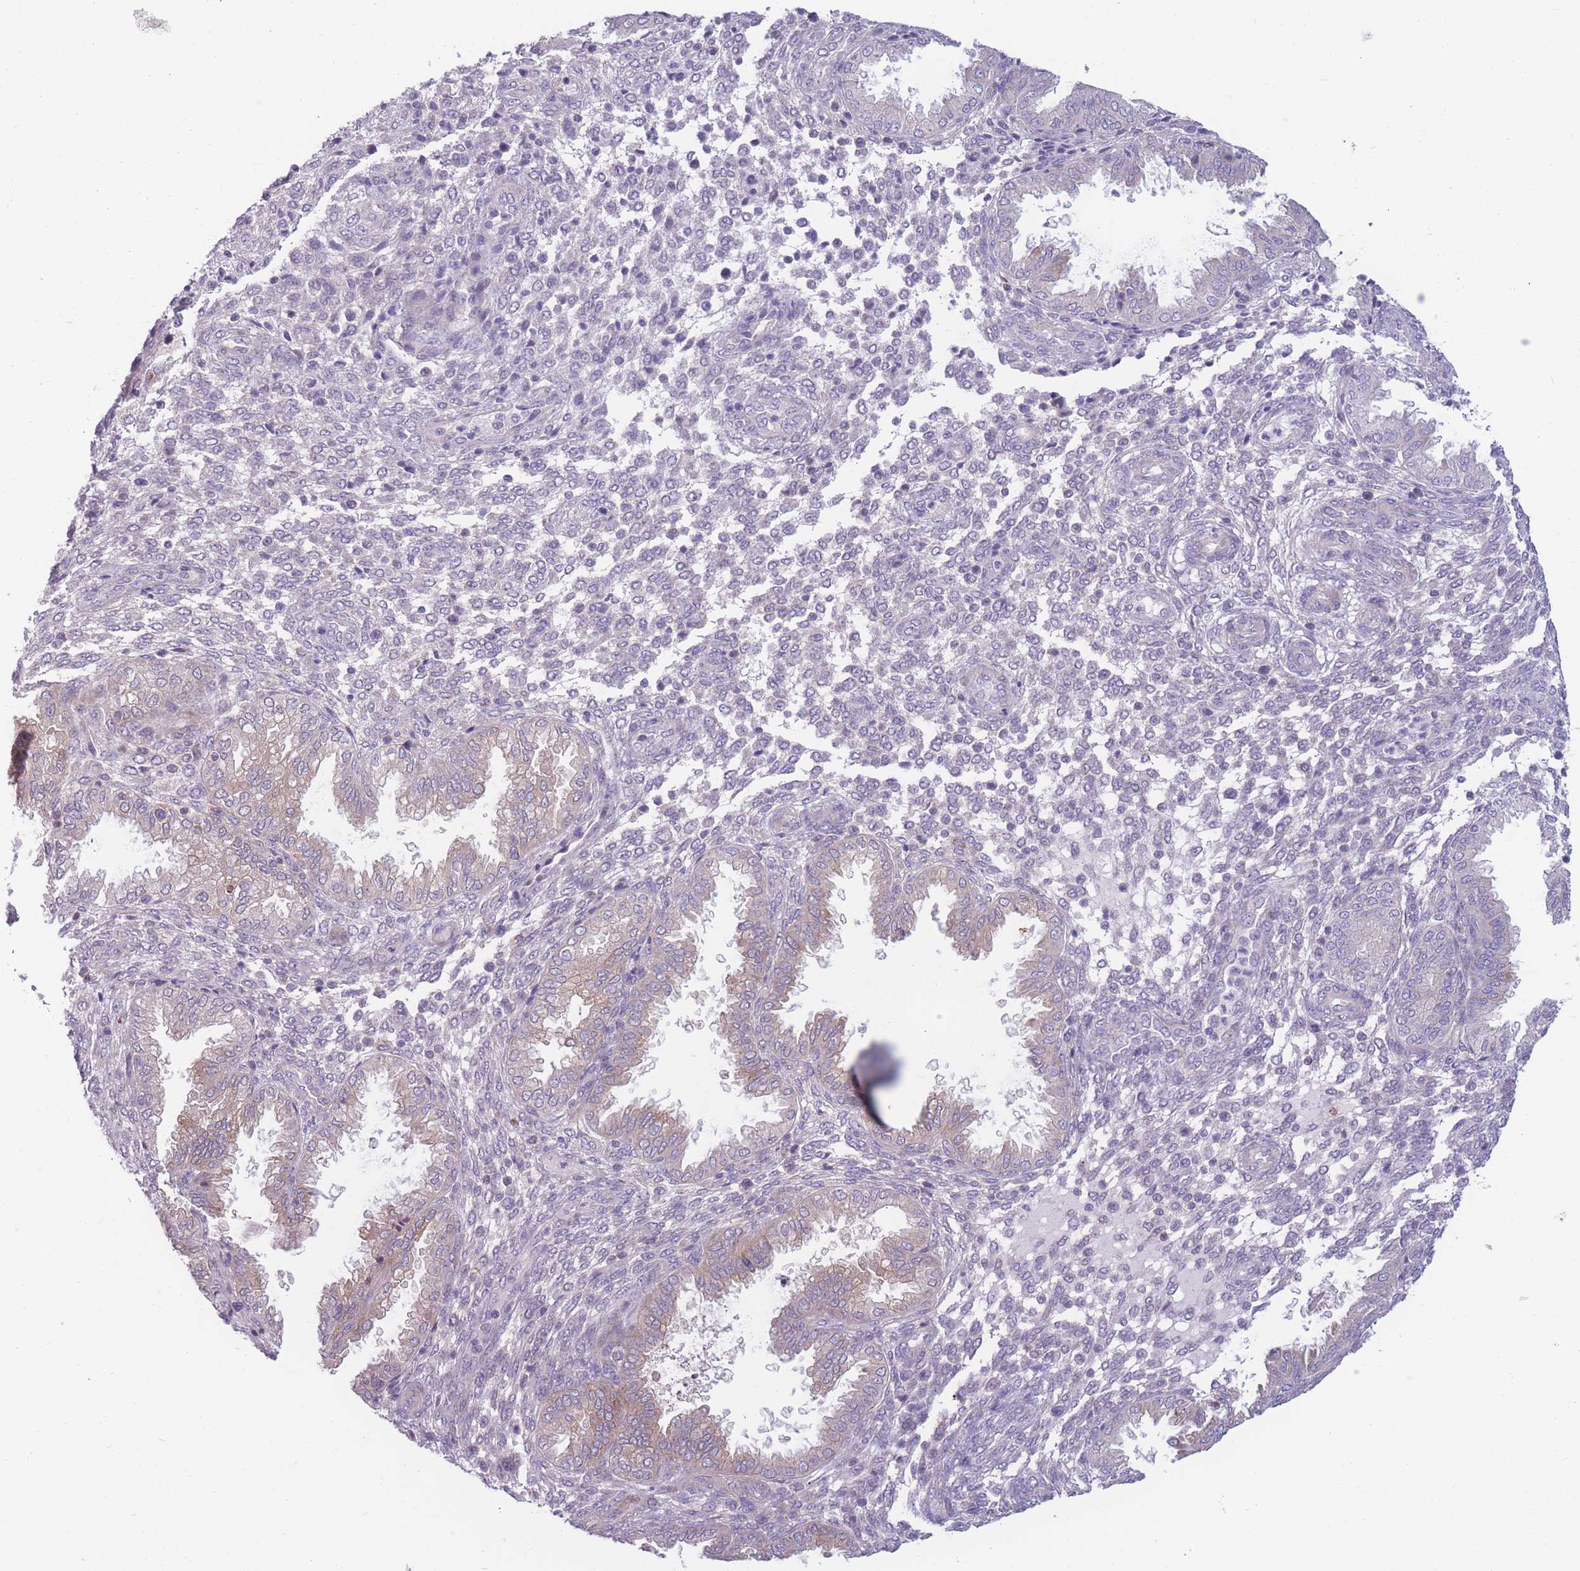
{"staining": {"intensity": "negative", "quantity": "none", "location": "none"}, "tissue": "endometrium", "cell_type": "Cells in endometrial stroma", "image_type": "normal", "snomed": [{"axis": "morphology", "description": "Normal tissue, NOS"}, {"axis": "topography", "description": "Endometrium"}], "caption": "High power microscopy photomicrograph of an immunohistochemistry (IHC) micrograph of unremarkable endometrium, revealing no significant staining in cells in endometrial stroma.", "gene": "PDE4A", "patient": {"sex": "female", "age": 33}}